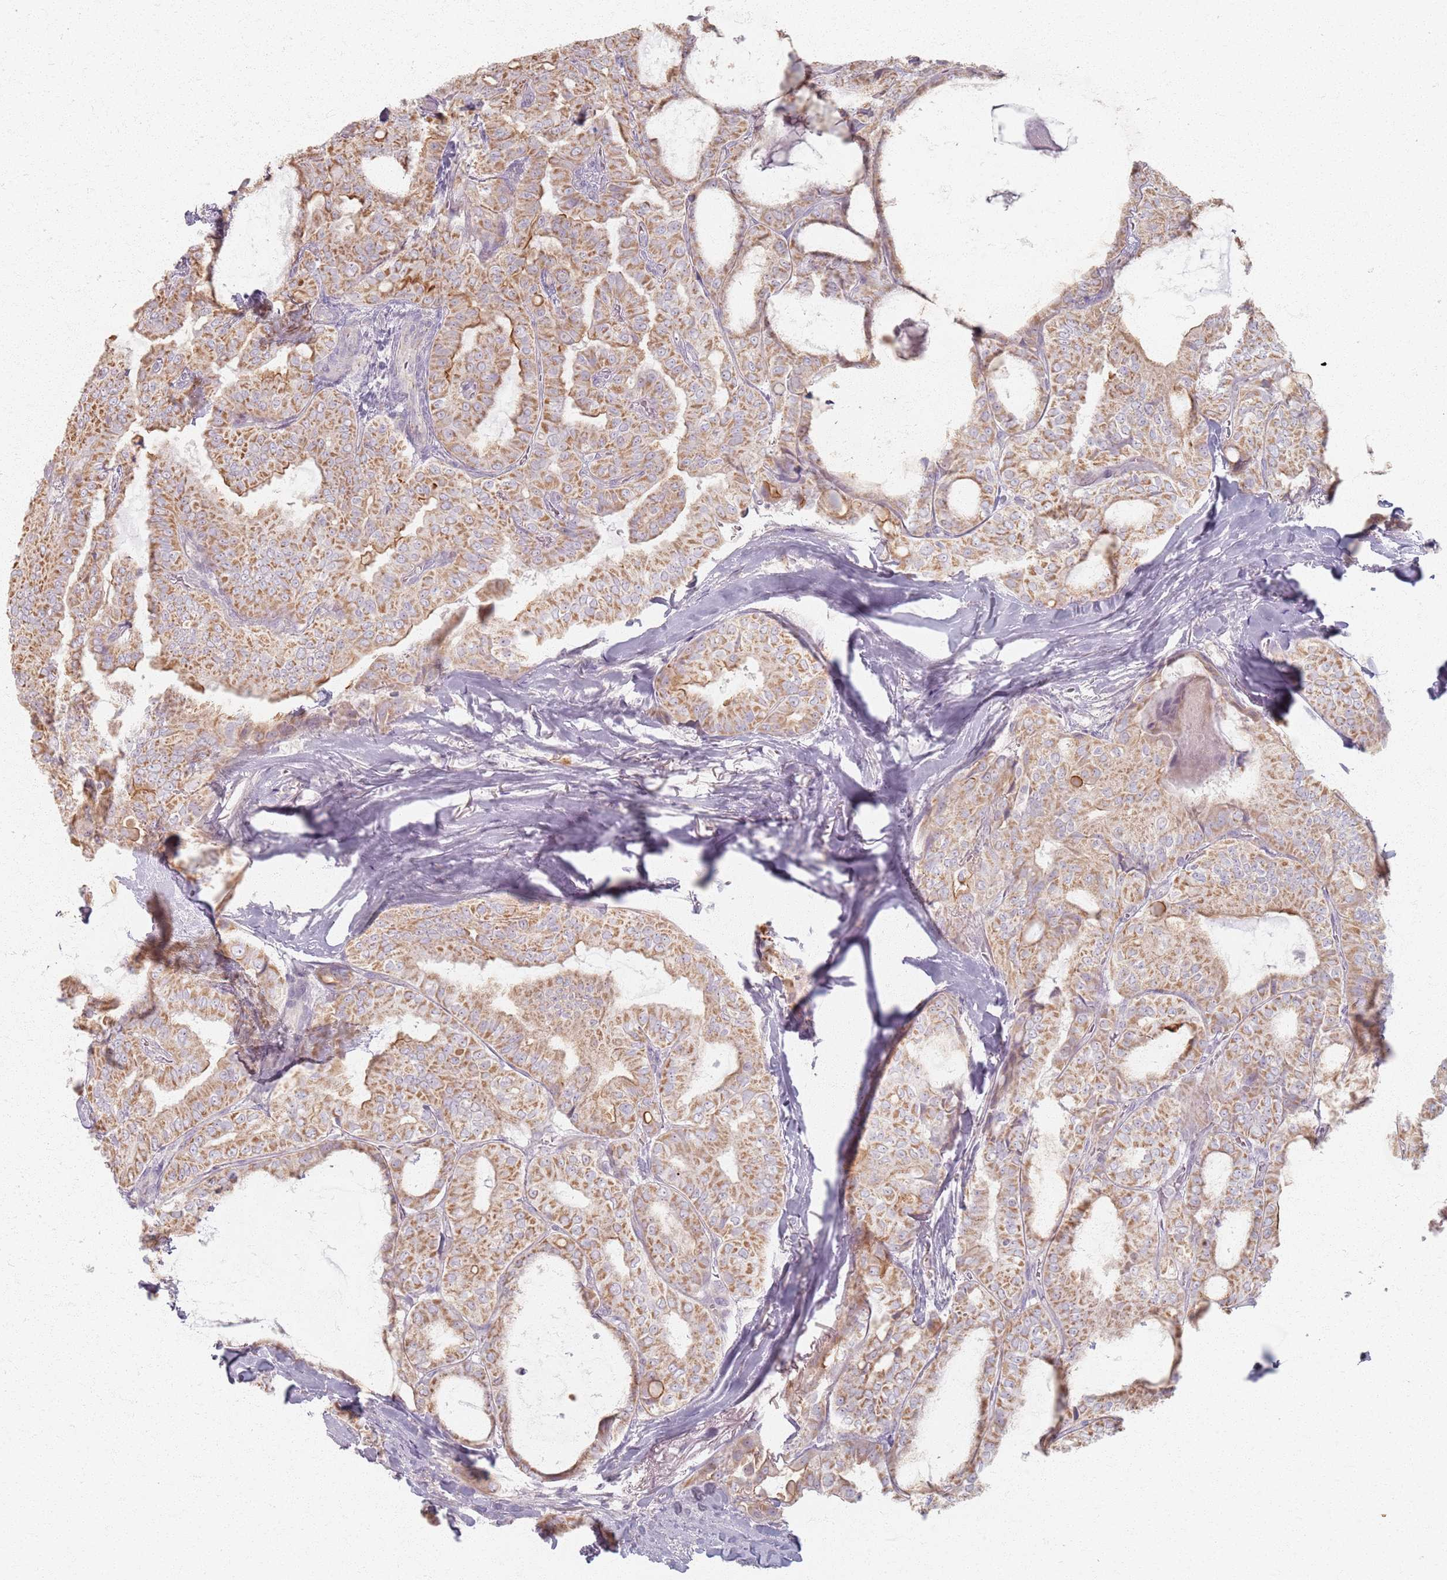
{"staining": {"intensity": "moderate", "quantity": ">75%", "location": "cytoplasmic/membranous"}, "tissue": "thyroid cancer", "cell_type": "Tumor cells", "image_type": "cancer", "snomed": [{"axis": "morphology", "description": "Papillary adenocarcinoma, NOS"}, {"axis": "topography", "description": "Thyroid gland"}], "caption": "An immunohistochemistry histopathology image of neoplastic tissue is shown. Protein staining in brown labels moderate cytoplasmic/membranous positivity in thyroid cancer (papillary adenocarcinoma) within tumor cells. Using DAB (3,3'-diaminobenzidine) (brown) and hematoxylin (blue) stains, captured at high magnification using brightfield microscopy.", "gene": "PKD2L2", "patient": {"sex": "female", "age": 68}}